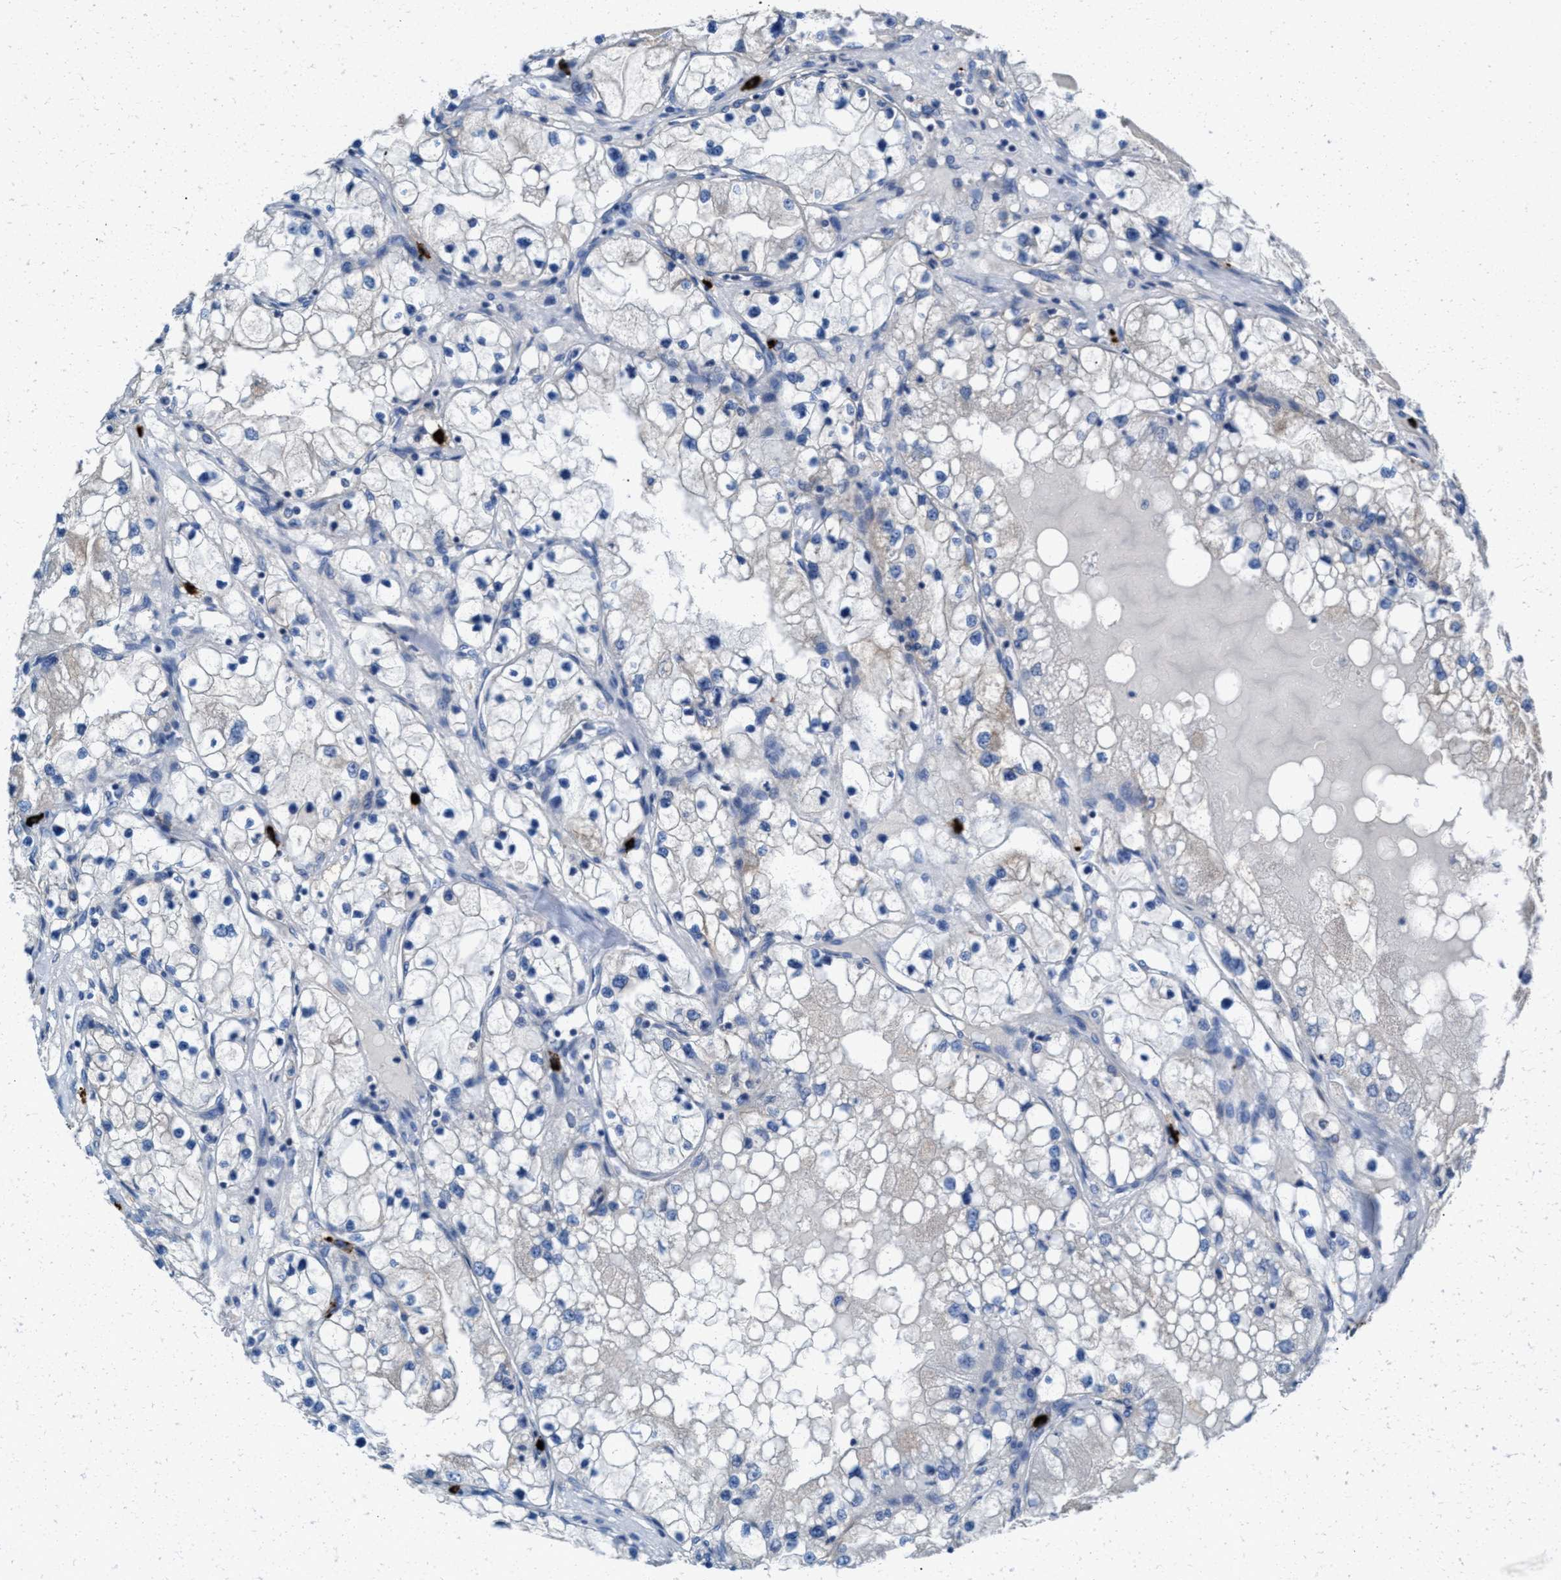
{"staining": {"intensity": "negative", "quantity": "none", "location": "none"}, "tissue": "renal cancer", "cell_type": "Tumor cells", "image_type": "cancer", "snomed": [{"axis": "morphology", "description": "Adenocarcinoma, NOS"}, {"axis": "topography", "description": "Kidney"}], "caption": "Immunohistochemistry histopathology image of renal cancer stained for a protein (brown), which reveals no staining in tumor cells.", "gene": "NYAP1", "patient": {"sex": "male", "age": 68}}